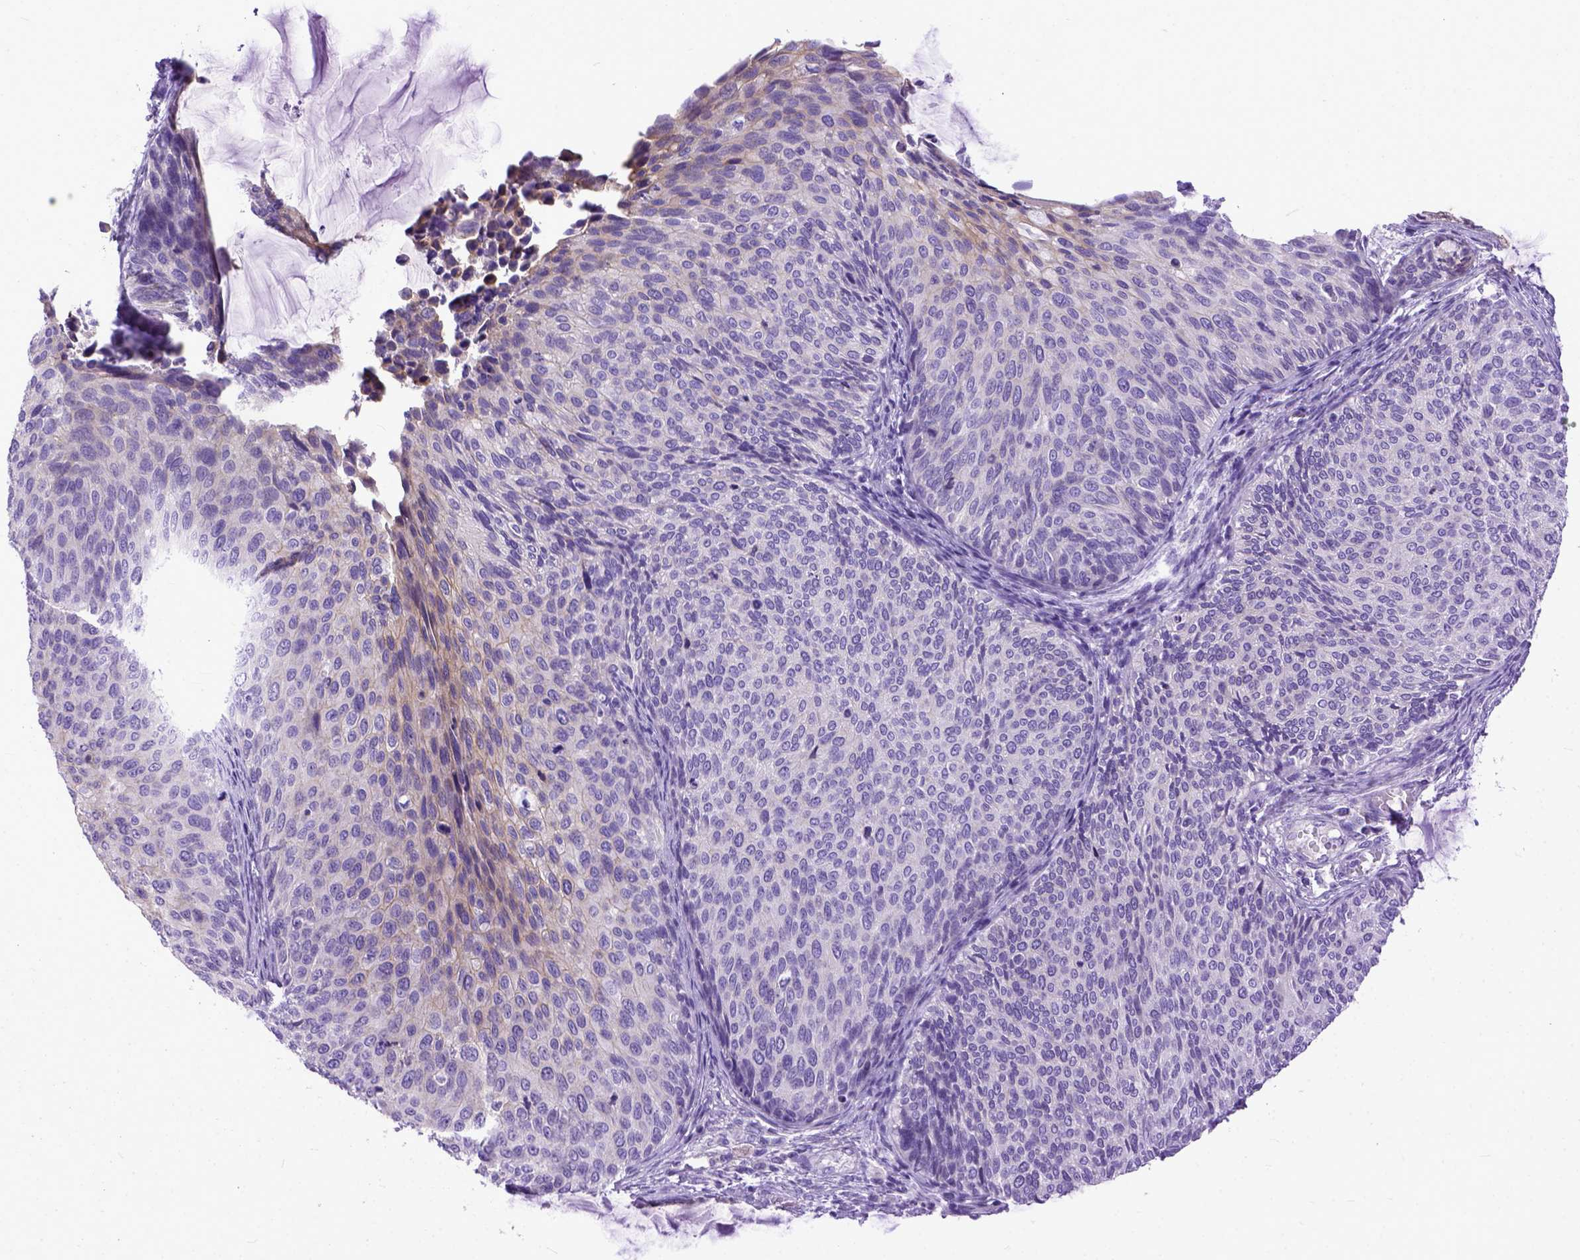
{"staining": {"intensity": "negative", "quantity": "none", "location": "none"}, "tissue": "cervical cancer", "cell_type": "Tumor cells", "image_type": "cancer", "snomed": [{"axis": "morphology", "description": "Squamous cell carcinoma, NOS"}, {"axis": "topography", "description": "Cervix"}], "caption": "Human cervical cancer (squamous cell carcinoma) stained for a protein using immunohistochemistry reveals no expression in tumor cells.", "gene": "PPL", "patient": {"sex": "female", "age": 36}}